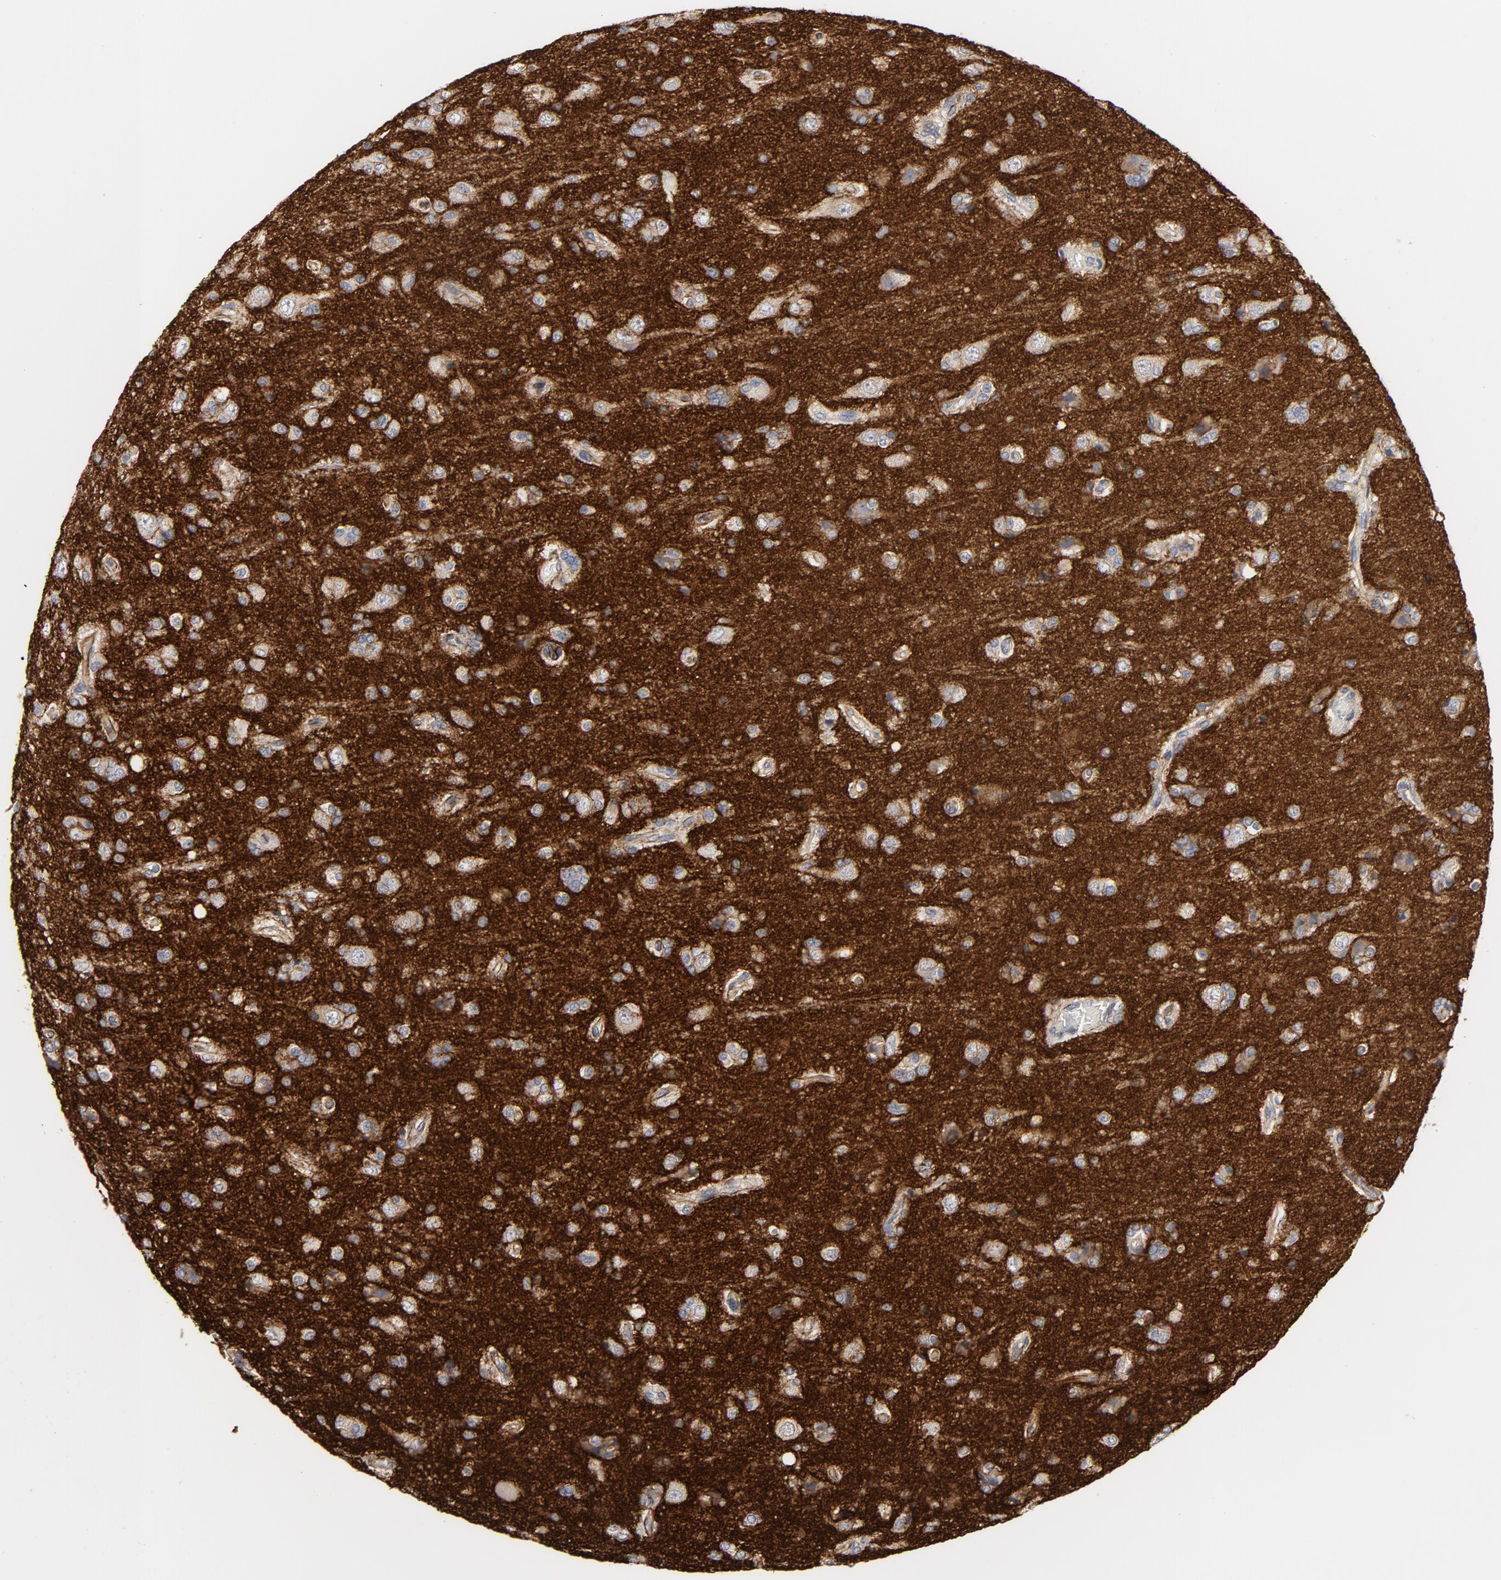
{"staining": {"intensity": "negative", "quantity": "none", "location": "none"}, "tissue": "glioma", "cell_type": "Tumor cells", "image_type": "cancer", "snomed": [{"axis": "morphology", "description": "Glioma, malignant, High grade"}, {"axis": "topography", "description": "Brain"}], "caption": "There is no significant expression in tumor cells of glioma.", "gene": "GNG2", "patient": {"sex": "male", "age": 47}}